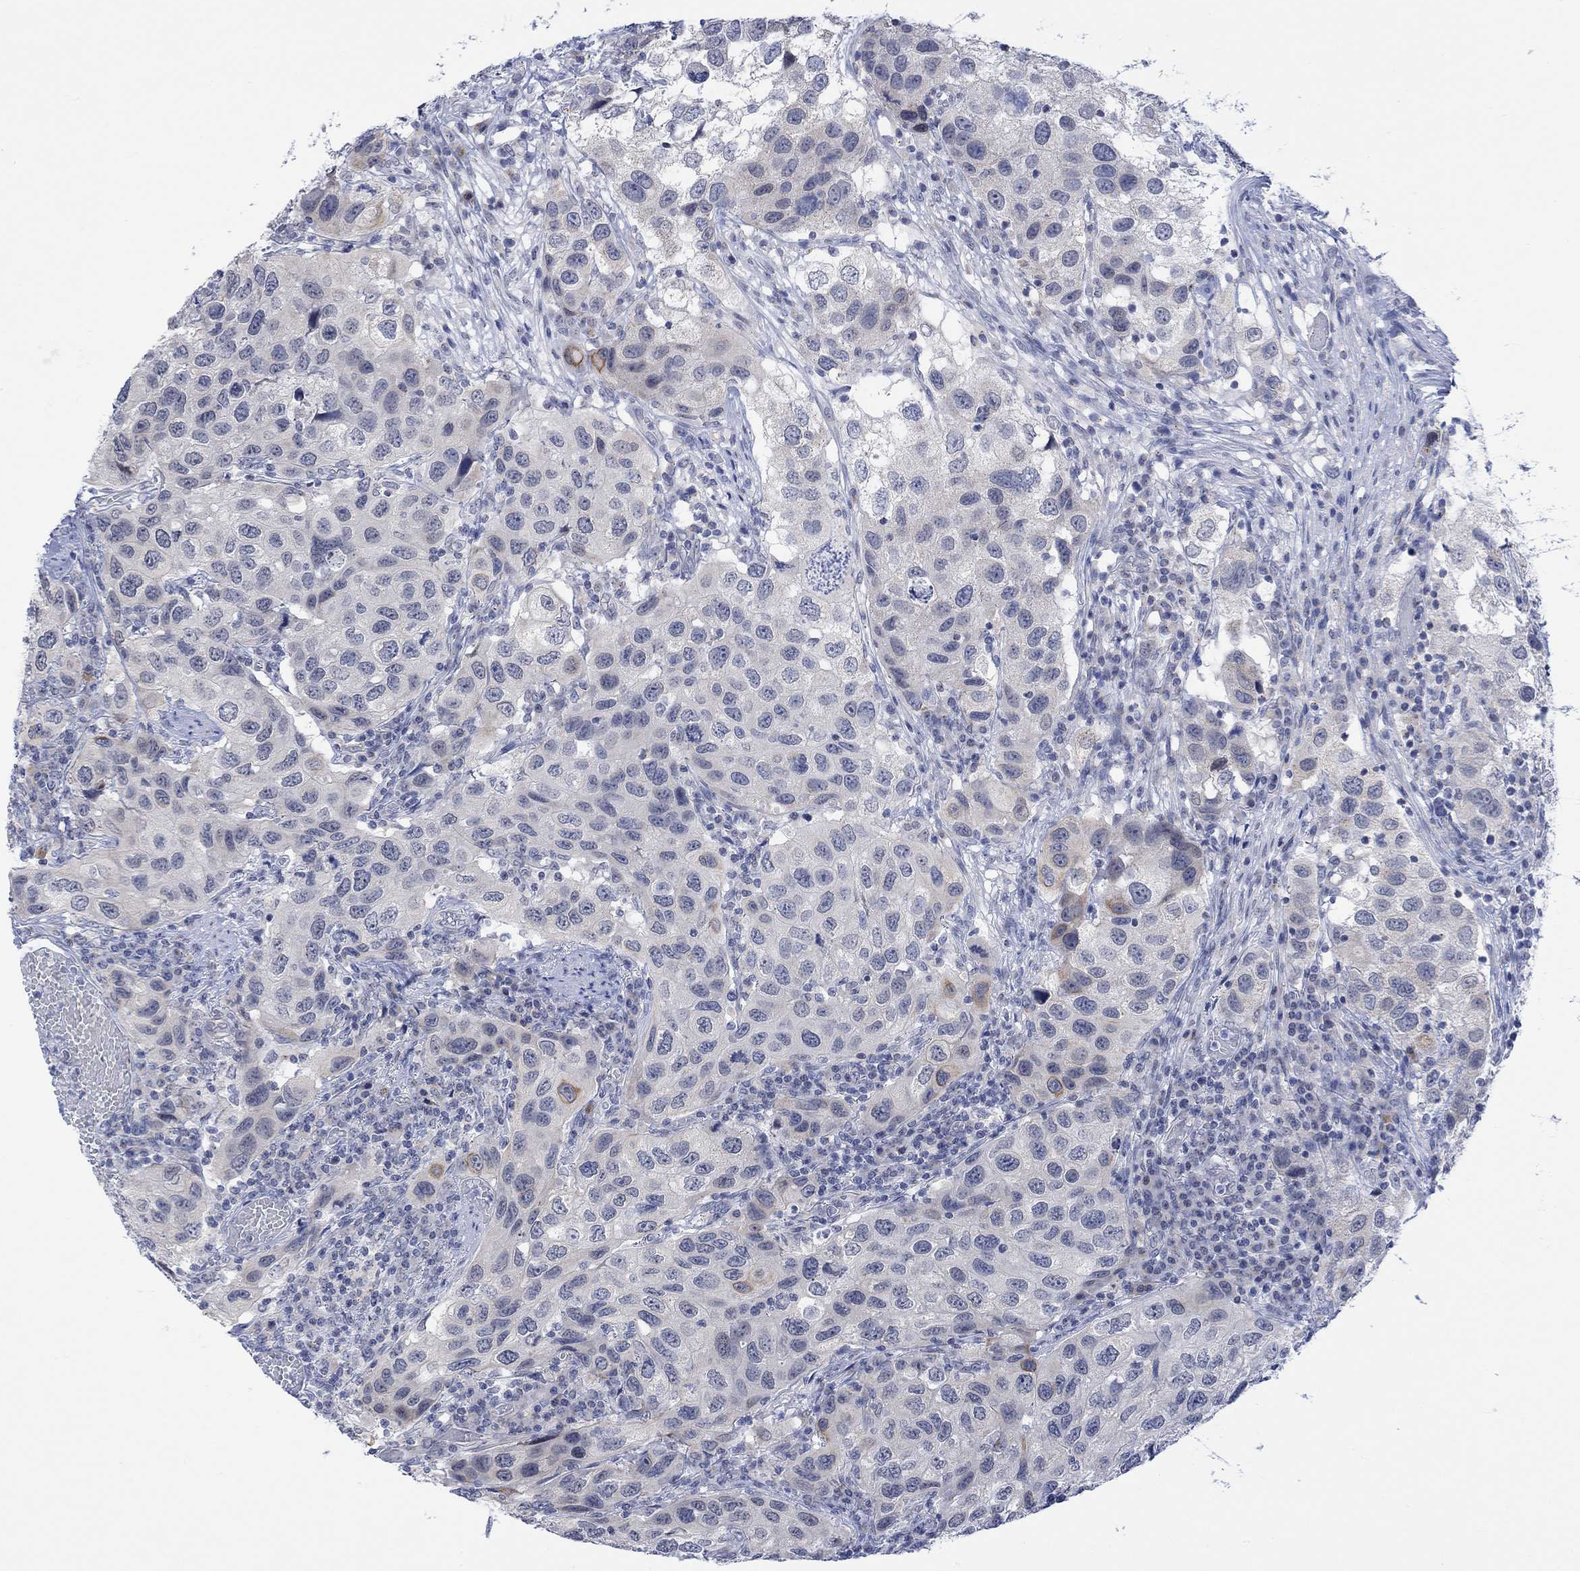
{"staining": {"intensity": "negative", "quantity": "none", "location": "none"}, "tissue": "urothelial cancer", "cell_type": "Tumor cells", "image_type": "cancer", "snomed": [{"axis": "morphology", "description": "Urothelial carcinoma, High grade"}, {"axis": "topography", "description": "Urinary bladder"}], "caption": "High magnification brightfield microscopy of urothelial carcinoma (high-grade) stained with DAB (brown) and counterstained with hematoxylin (blue): tumor cells show no significant staining.", "gene": "DCX", "patient": {"sex": "male", "age": 79}}